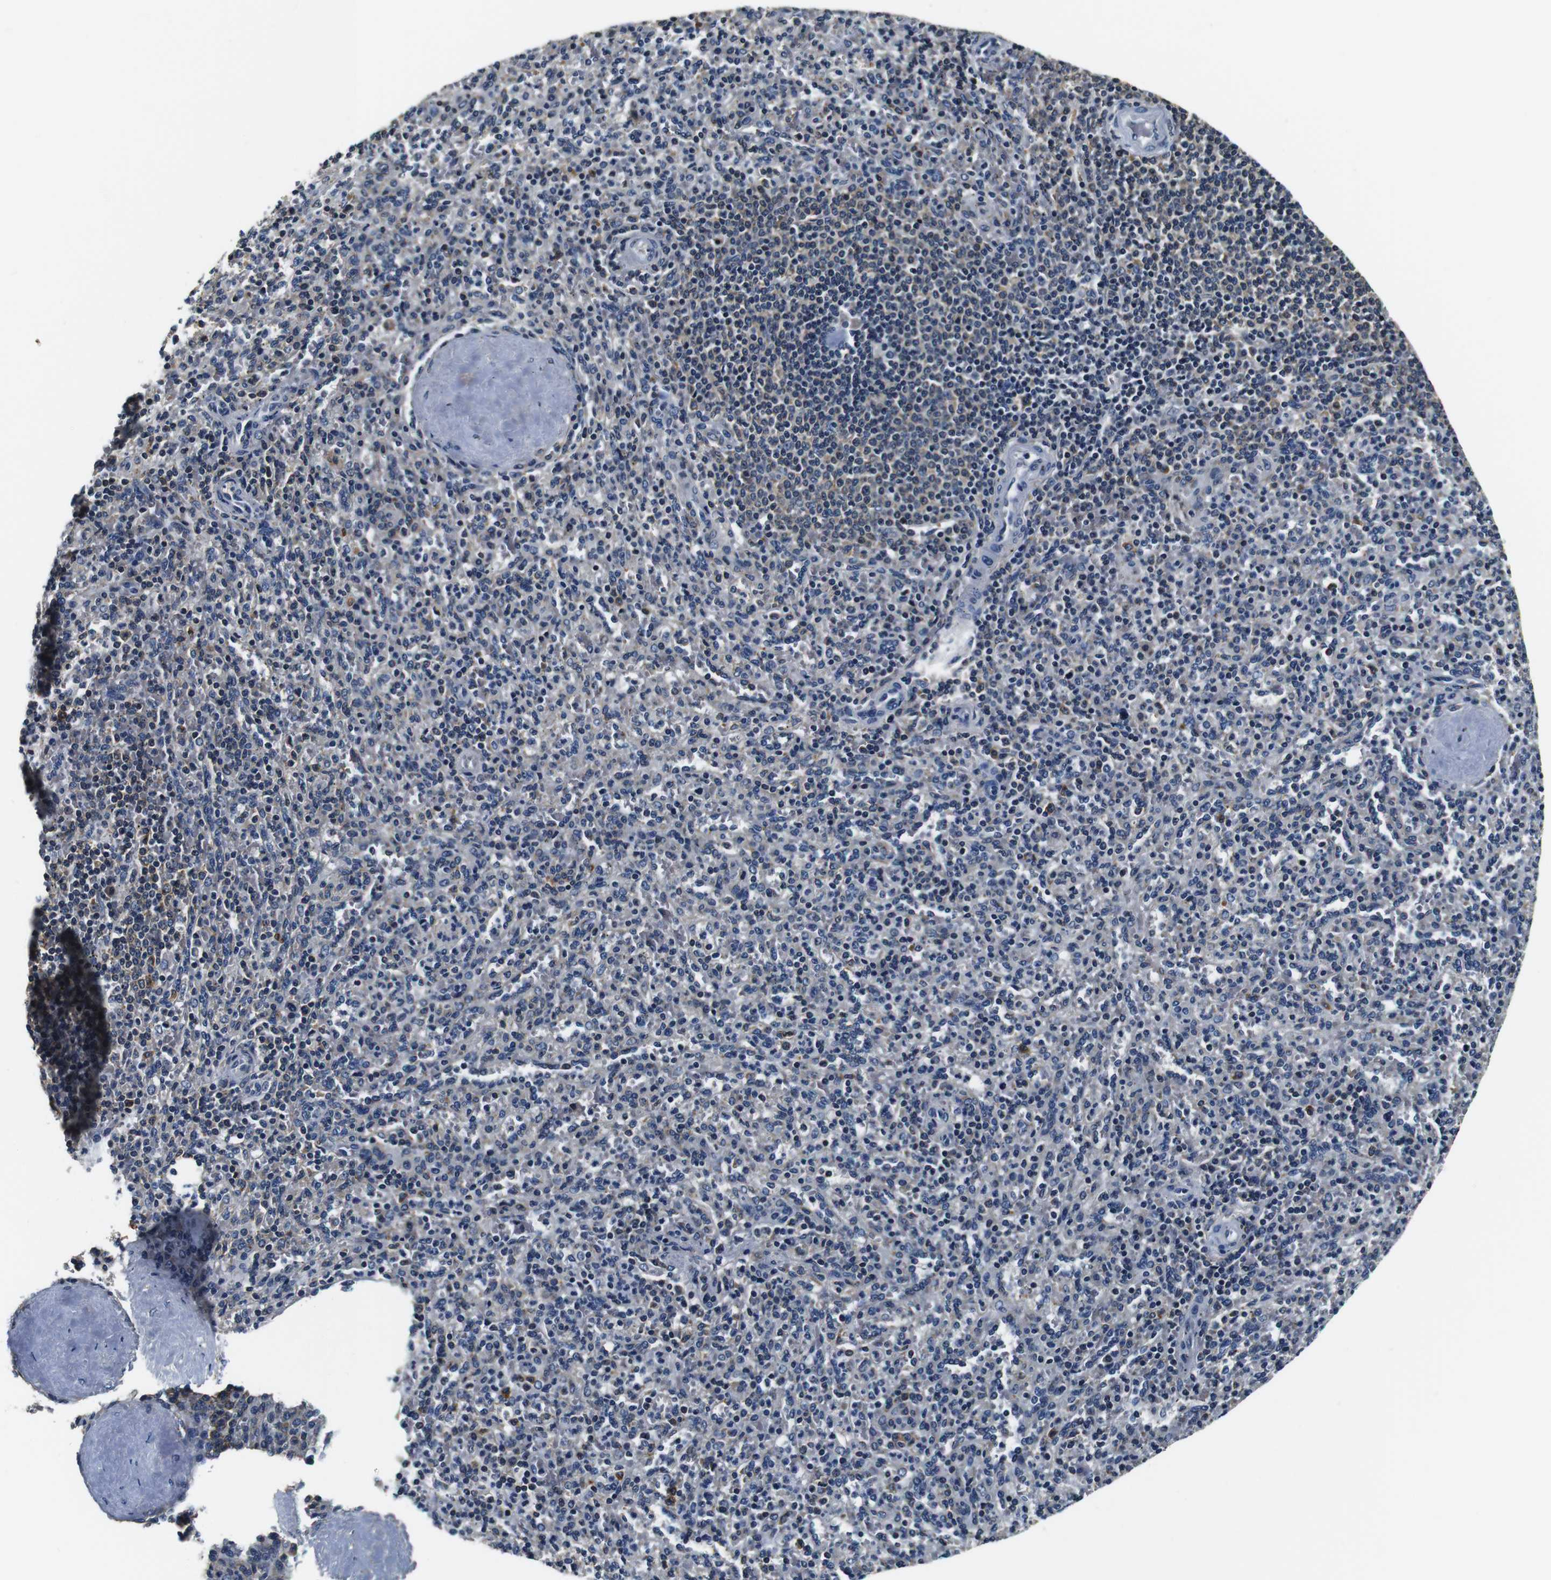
{"staining": {"intensity": "weak", "quantity": "<25%", "location": "cytoplasmic/membranous"}, "tissue": "spleen", "cell_type": "Cells in red pulp", "image_type": "normal", "snomed": [{"axis": "morphology", "description": "Normal tissue, NOS"}, {"axis": "topography", "description": "Spleen"}], "caption": "Histopathology image shows no significant protein staining in cells in red pulp of normal spleen.", "gene": "COL1A1", "patient": {"sex": "male", "age": 36}}